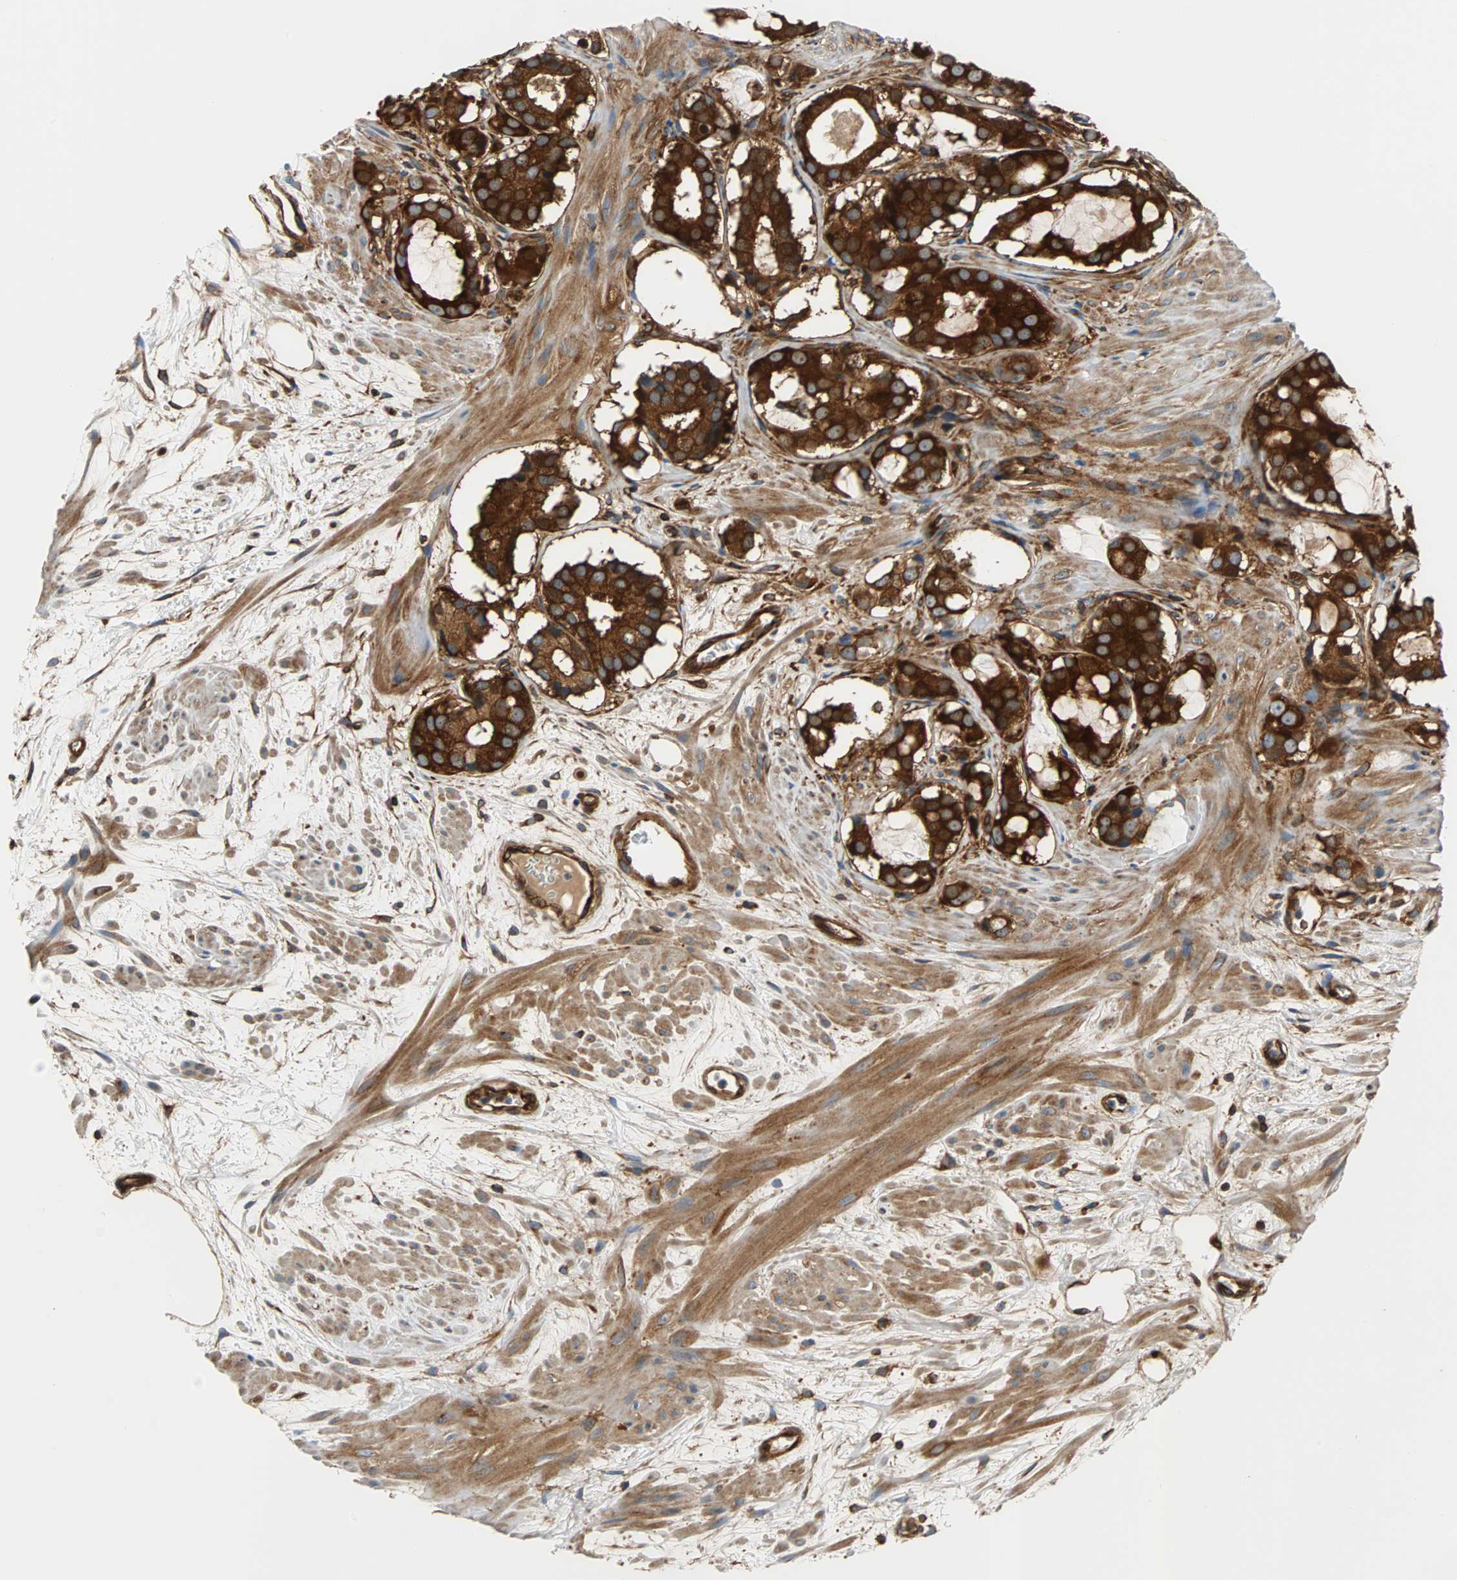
{"staining": {"intensity": "strong", "quantity": ">75%", "location": "cytoplasmic/membranous"}, "tissue": "prostate cancer", "cell_type": "Tumor cells", "image_type": "cancer", "snomed": [{"axis": "morphology", "description": "Adenocarcinoma, Low grade"}, {"axis": "topography", "description": "Prostate"}], "caption": "Immunohistochemical staining of low-grade adenocarcinoma (prostate) demonstrates high levels of strong cytoplasmic/membranous protein staining in about >75% of tumor cells.", "gene": "RELA", "patient": {"sex": "male", "age": 57}}